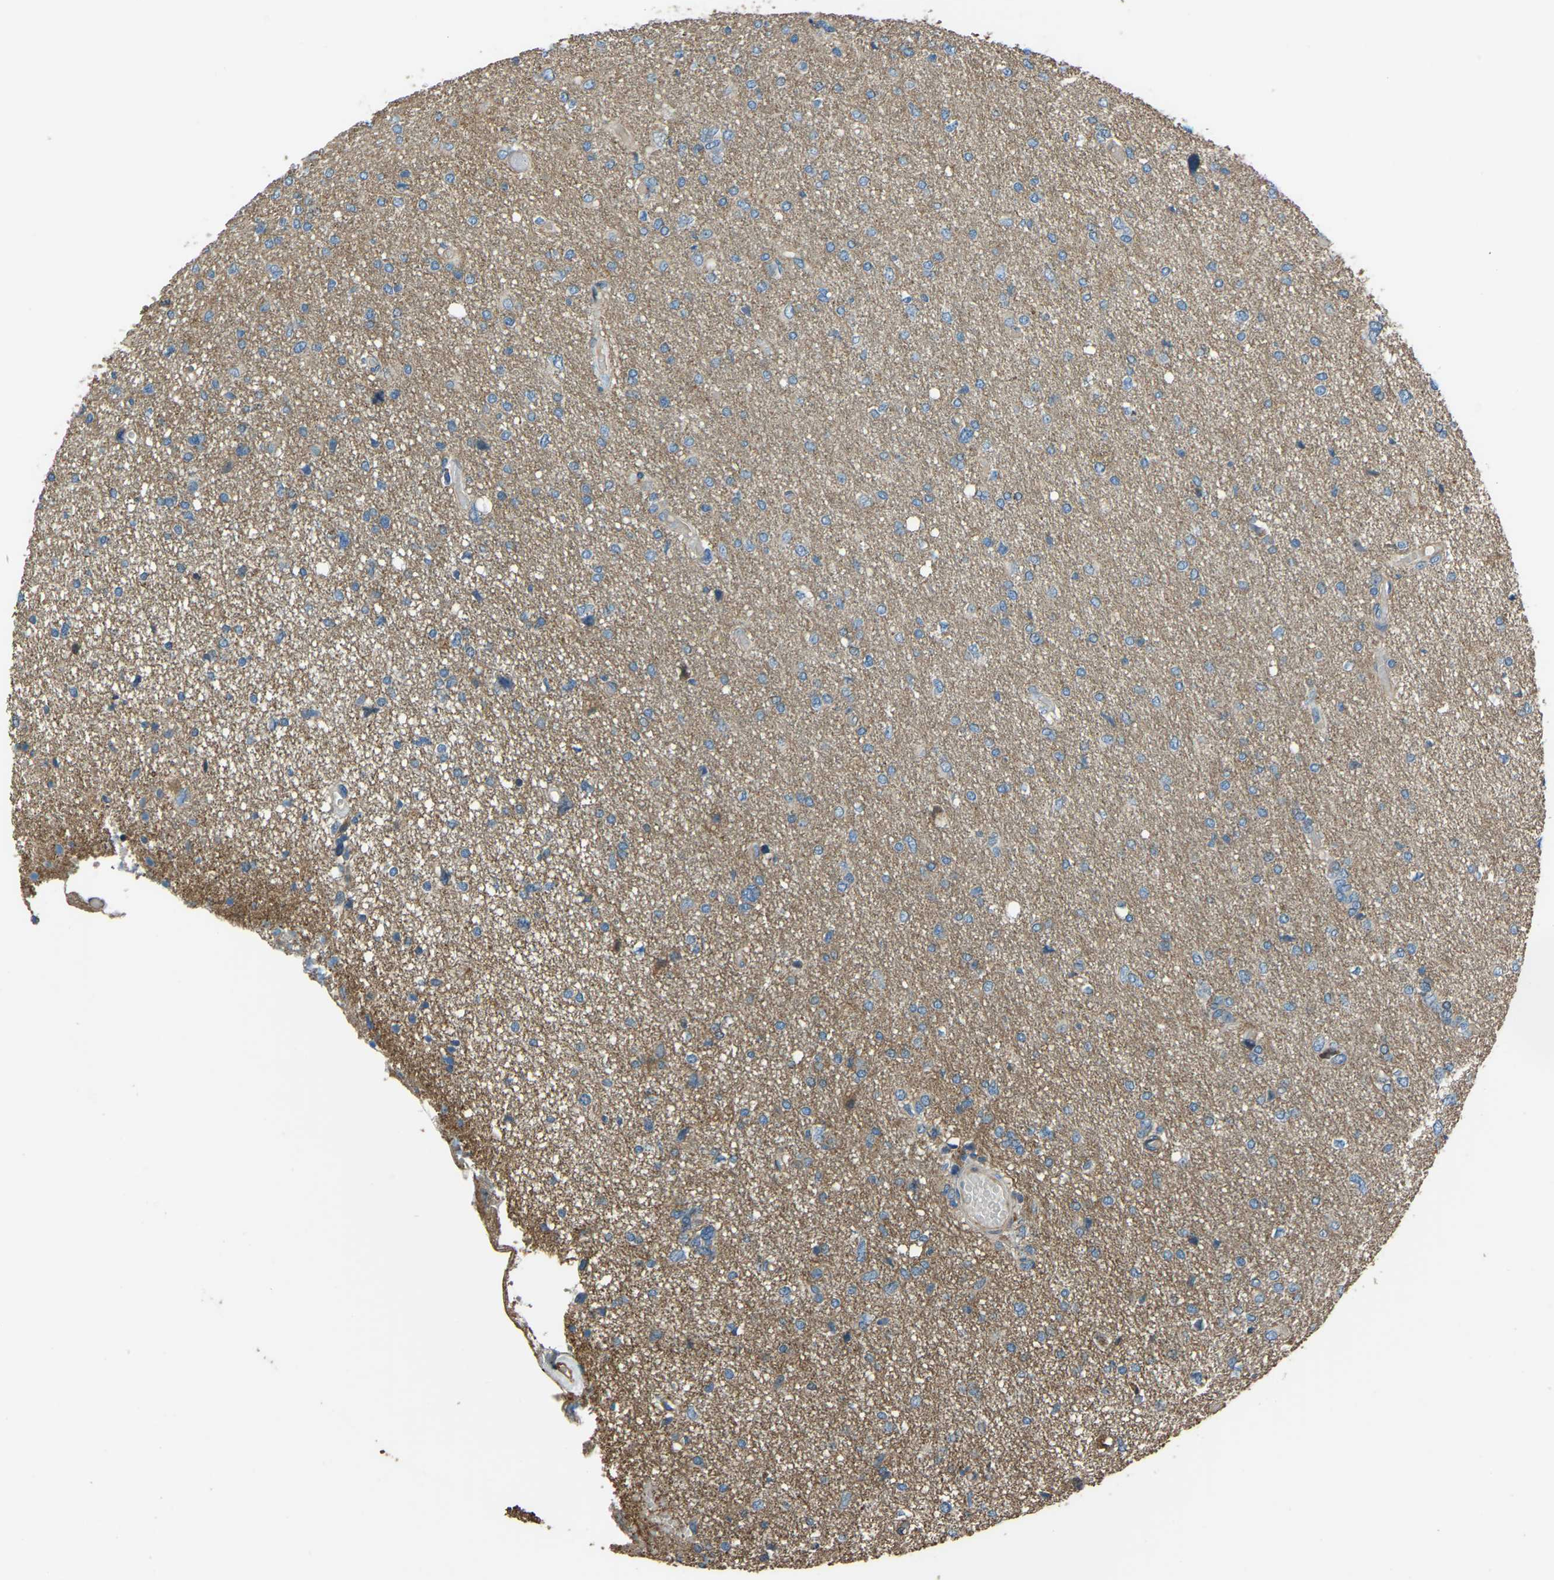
{"staining": {"intensity": "weak", "quantity": "25%-75%", "location": "cytoplasmic/membranous"}, "tissue": "glioma", "cell_type": "Tumor cells", "image_type": "cancer", "snomed": [{"axis": "morphology", "description": "Glioma, malignant, High grade"}, {"axis": "topography", "description": "Brain"}], "caption": "The histopathology image shows staining of glioma, revealing weak cytoplasmic/membranous protein staining (brown color) within tumor cells.", "gene": "COL3A1", "patient": {"sex": "female", "age": 59}}